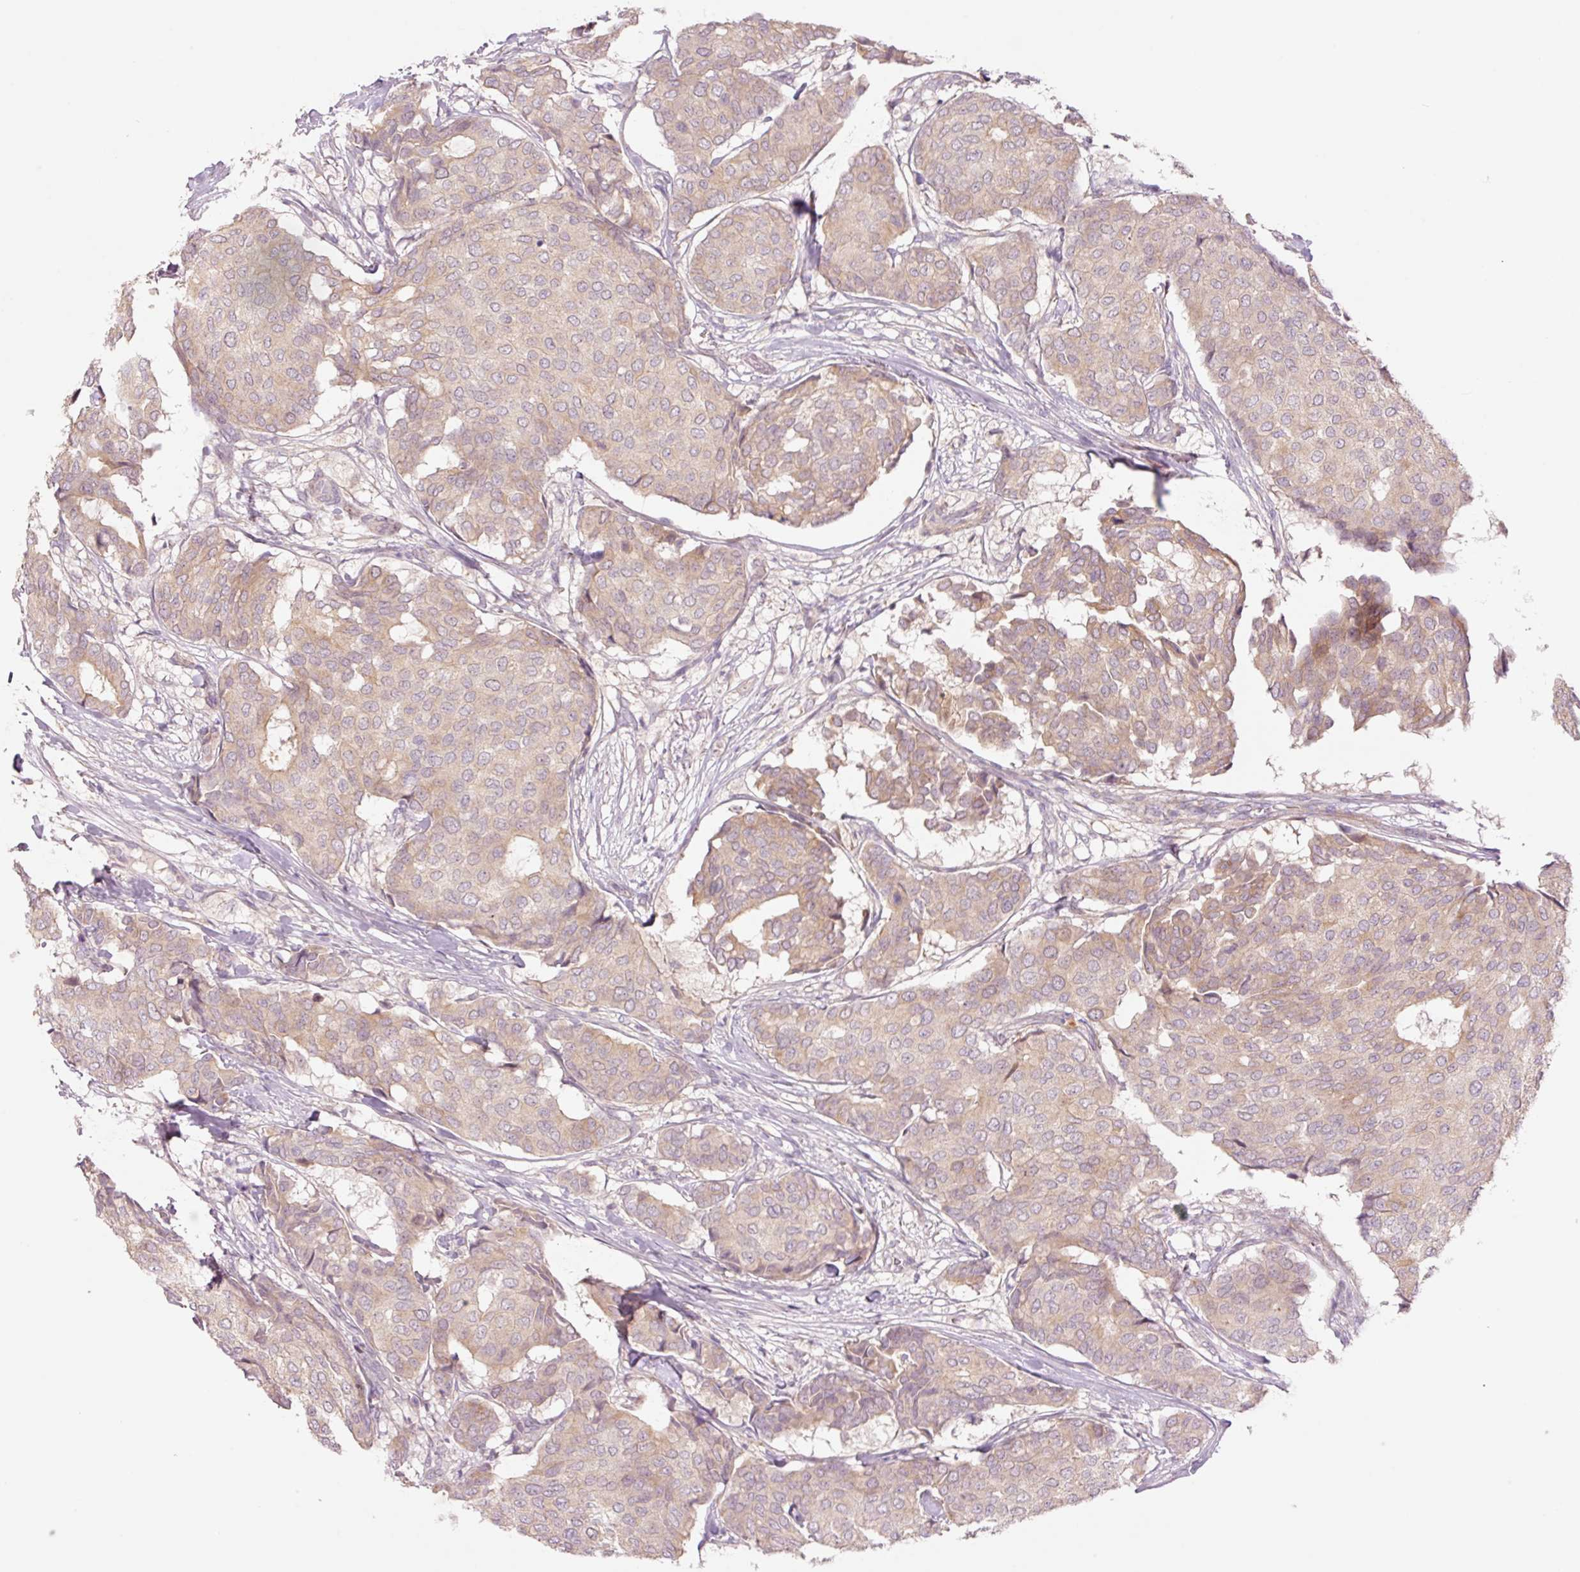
{"staining": {"intensity": "weak", "quantity": "25%-75%", "location": "cytoplasmic/membranous"}, "tissue": "breast cancer", "cell_type": "Tumor cells", "image_type": "cancer", "snomed": [{"axis": "morphology", "description": "Duct carcinoma"}, {"axis": "topography", "description": "Breast"}], "caption": "A low amount of weak cytoplasmic/membranous positivity is appreciated in approximately 25%-75% of tumor cells in breast cancer tissue. (DAB = brown stain, brightfield microscopy at high magnification).", "gene": "SLC29A3", "patient": {"sex": "female", "age": 75}}